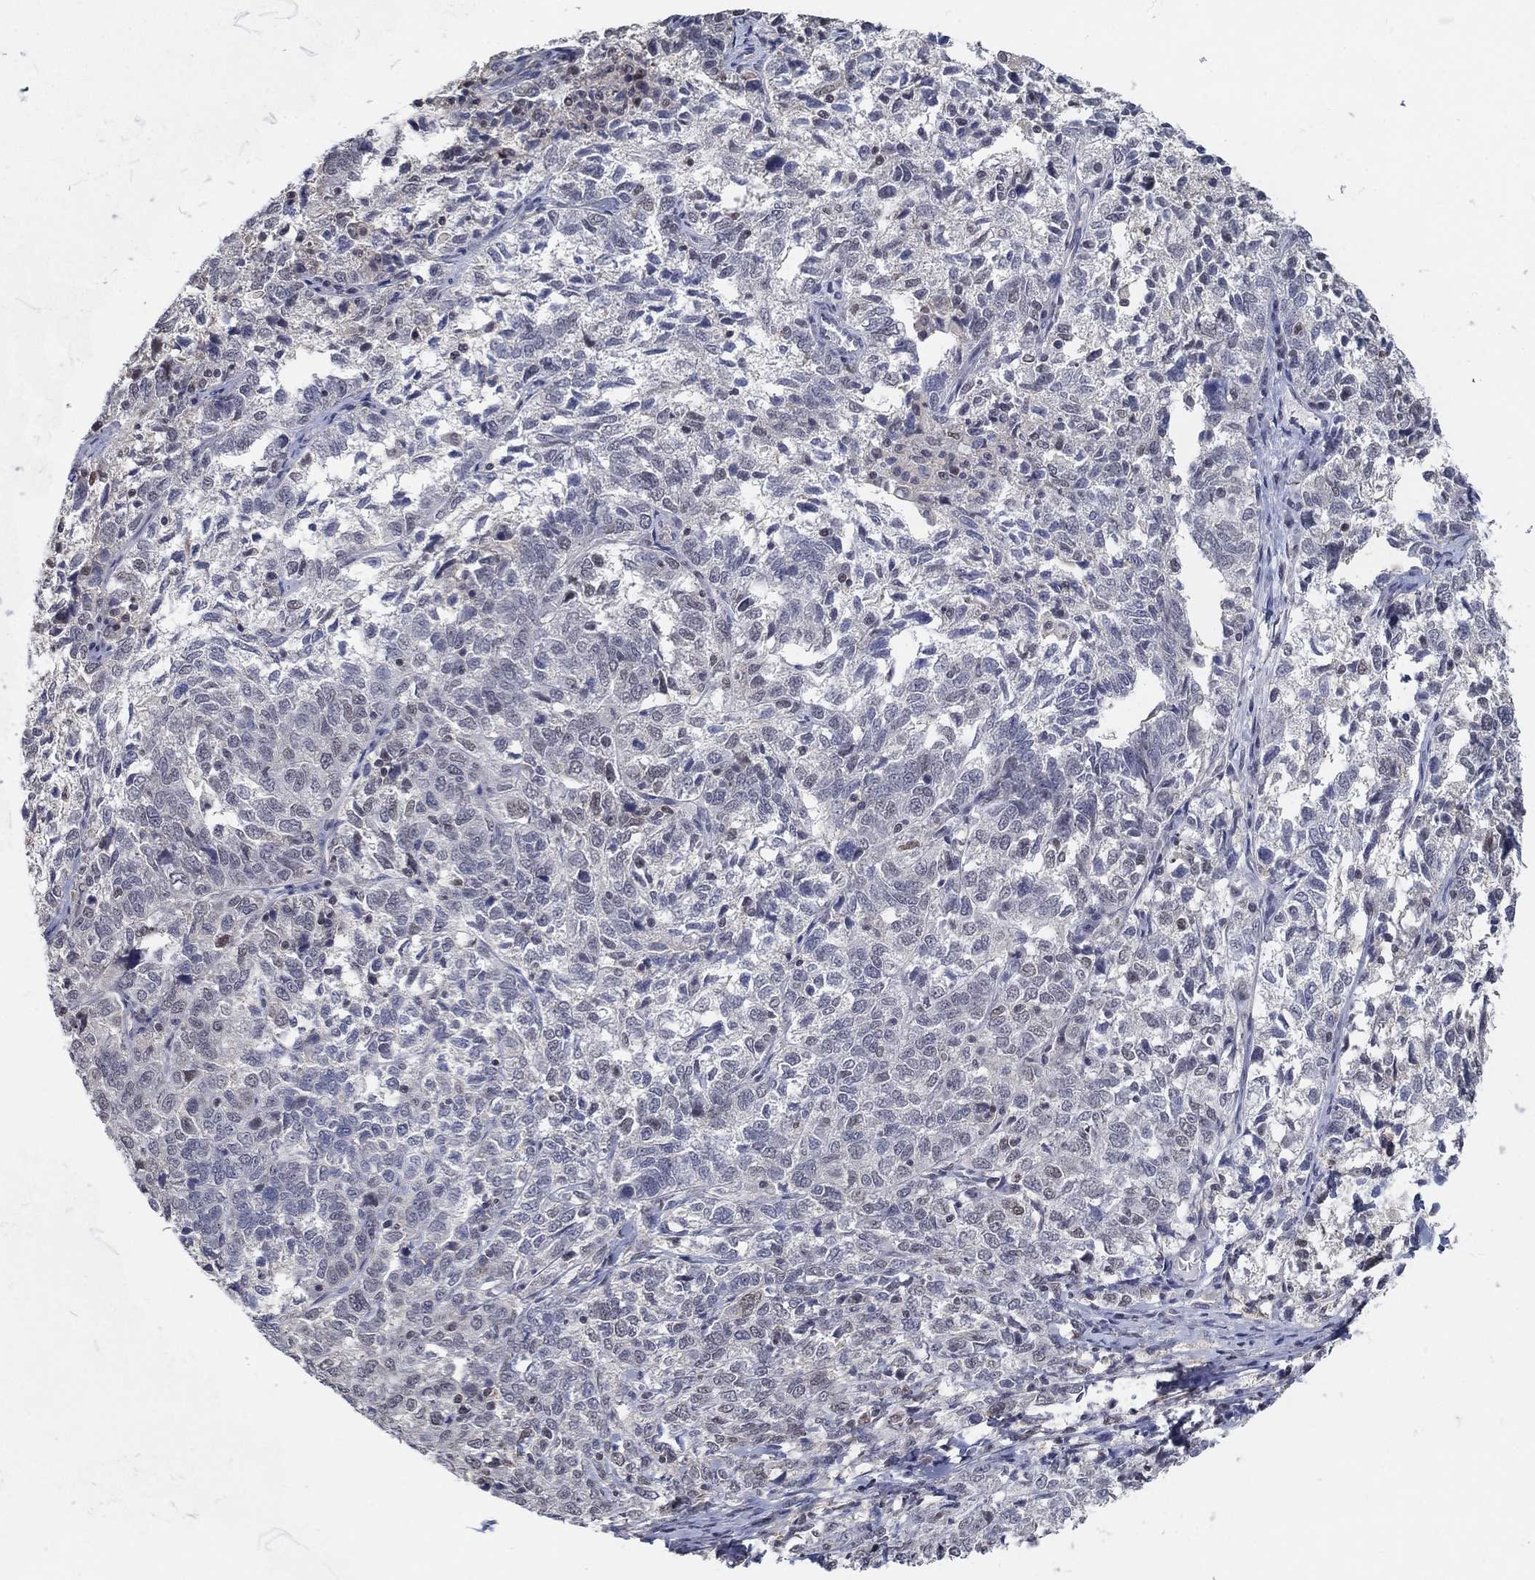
{"staining": {"intensity": "negative", "quantity": "none", "location": "none"}, "tissue": "ovarian cancer", "cell_type": "Tumor cells", "image_type": "cancer", "snomed": [{"axis": "morphology", "description": "Cystadenocarcinoma, serous, NOS"}, {"axis": "topography", "description": "Ovary"}], "caption": "A high-resolution image shows IHC staining of serous cystadenocarcinoma (ovarian), which reveals no significant positivity in tumor cells. (Immunohistochemistry, brightfield microscopy, high magnification).", "gene": "CENPE", "patient": {"sex": "female", "age": 71}}